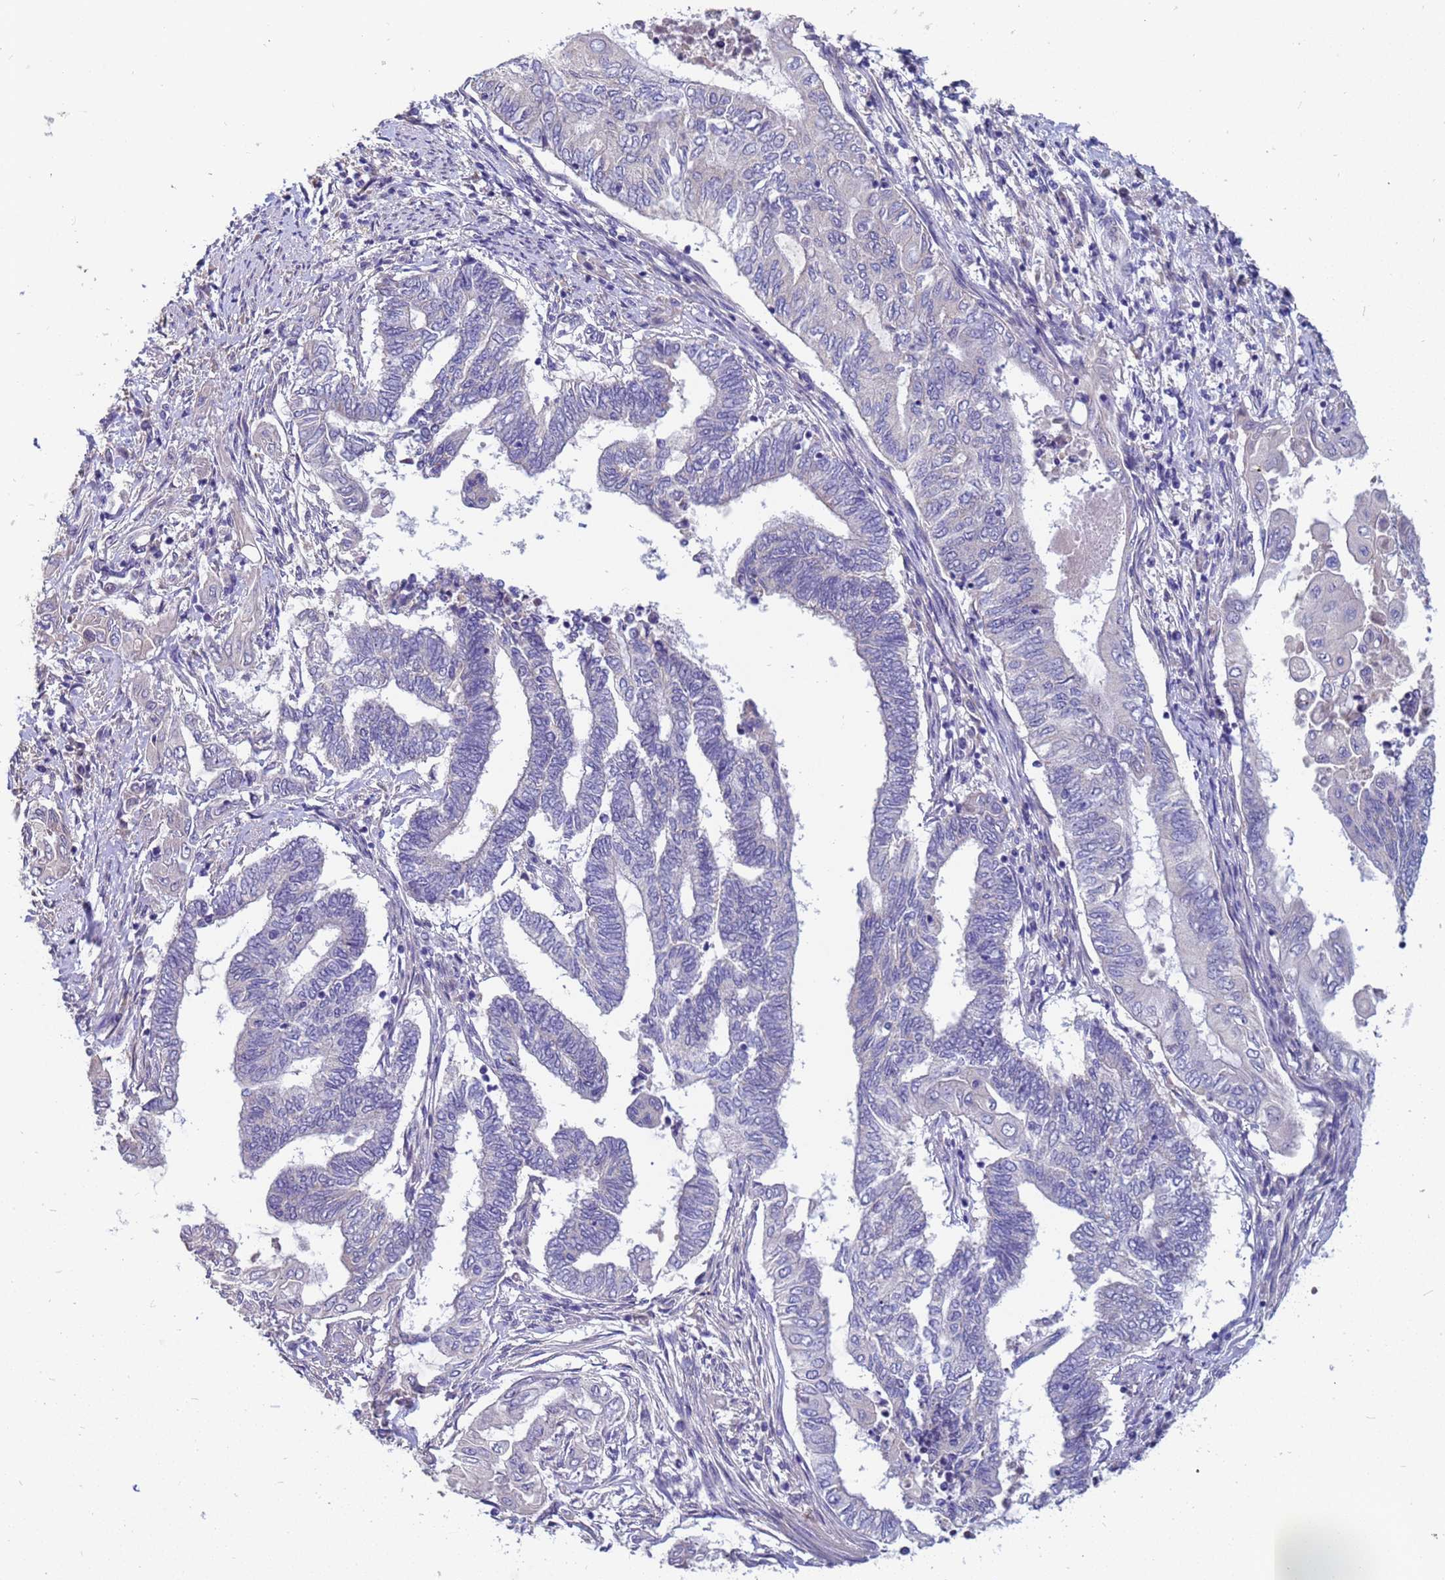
{"staining": {"intensity": "negative", "quantity": "none", "location": "none"}, "tissue": "endometrial cancer", "cell_type": "Tumor cells", "image_type": "cancer", "snomed": [{"axis": "morphology", "description": "Adenocarcinoma, NOS"}, {"axis": "topography", "description": "Uterus"}, {"axis": "topography", "description": "Endometrium"}], "caption": "High magnification brightfield microscopy of endometrial cancer stained with DAB (brown) and counterstained with hematoxylin (blue): tumor cells show no significant expression. (DAB (3,3'-diaminobenzidine) immunohistochemistry visualized using brightfield microscopy, high magnification).", "gene": "IHO1", "patient": {"sex": "female", "age": 70}}